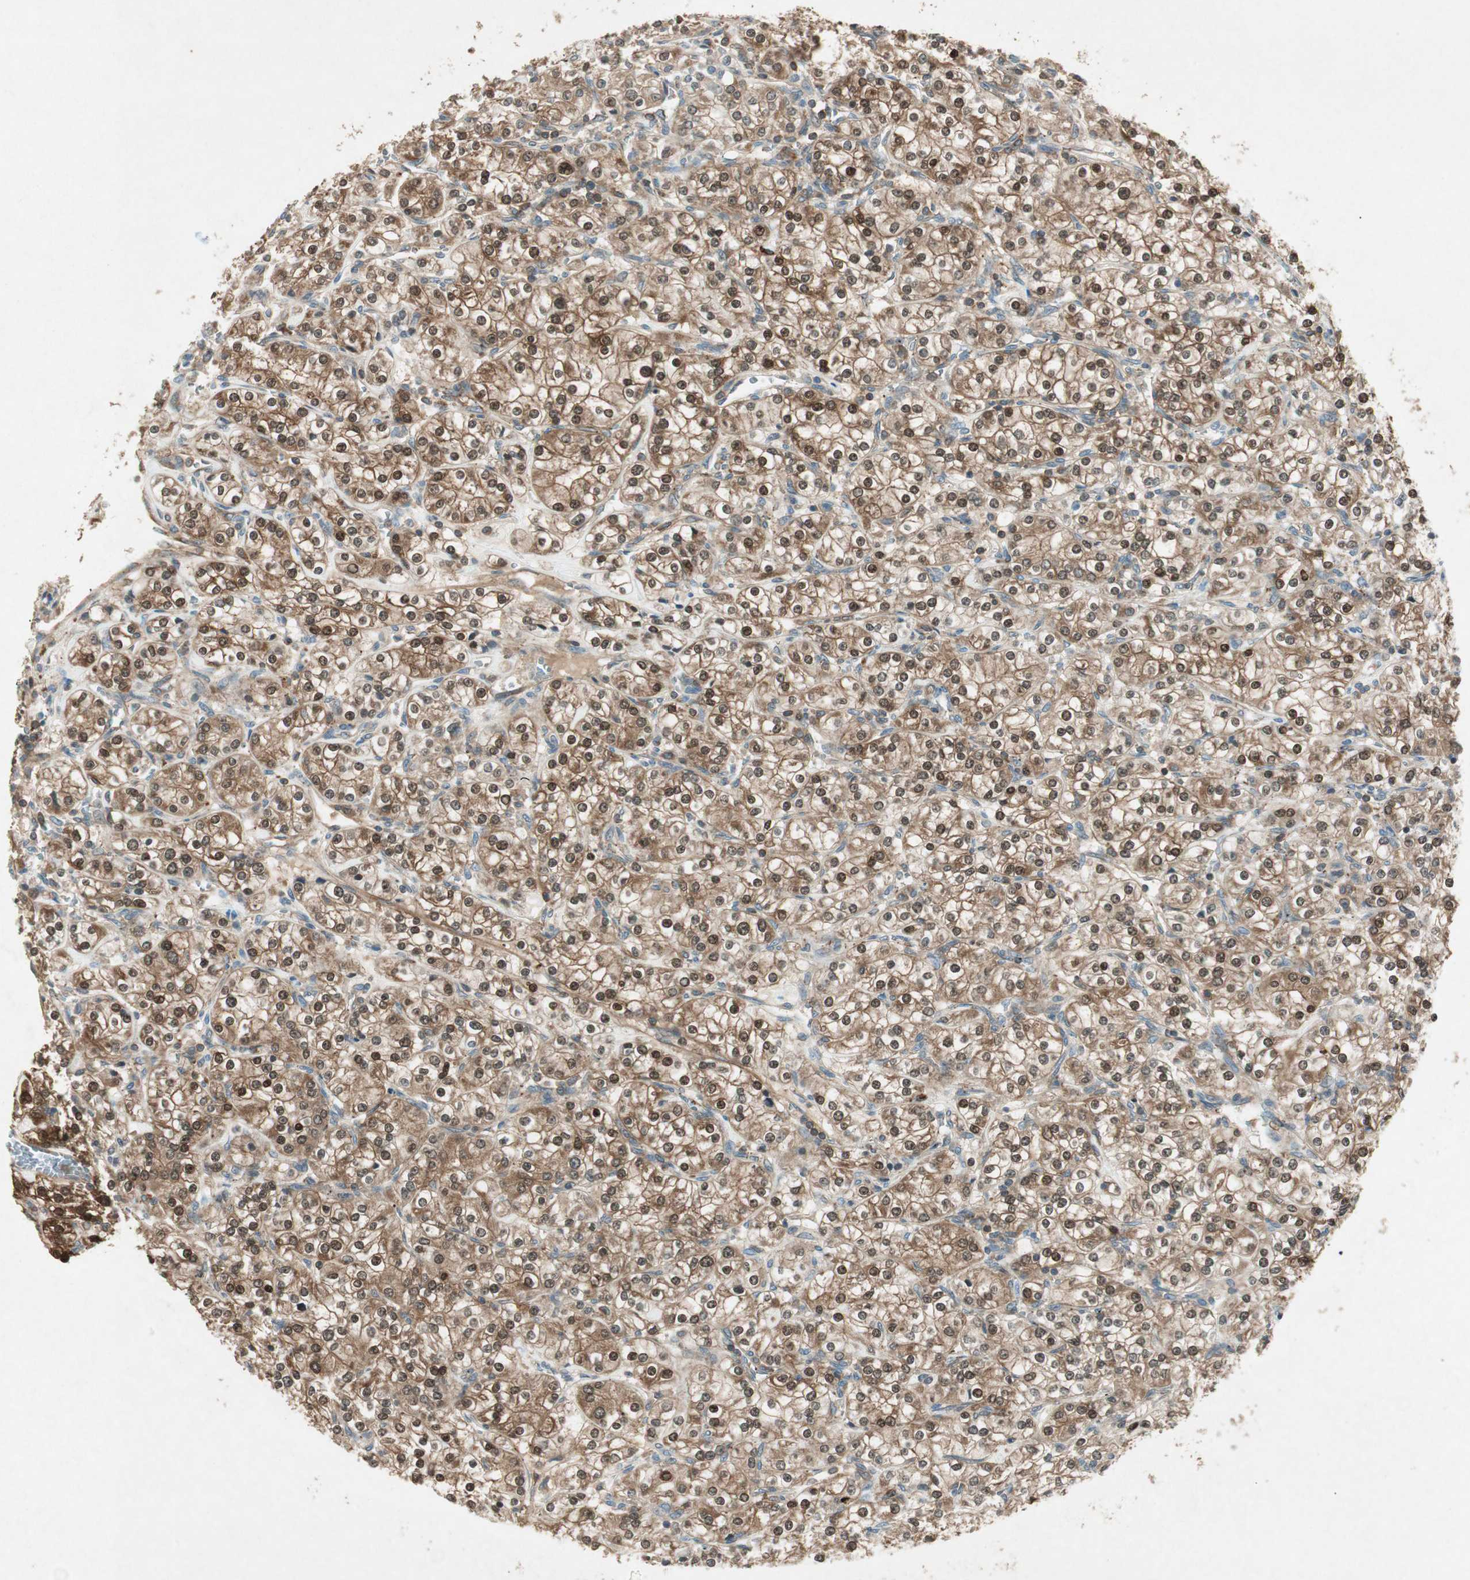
{"staining": {"intensity": "moderate", "quantity": ">75%", "location": "cytoplasmic/membranous,nuclear"}, "tissue": "renal cancer", "cell_type": "Tumor cells", "image_type": "cancer", "snomed": [{"axis": "morphology", "description": "Adenocarcinoma, NOS"}, {"axis": "topography", "description": "Kidney"}], "caption": "Renal adenocarcinoma was stained to show a protein in brown. There is medium levels of moderate cytoplasmic/membranous and nuclear expression in about >75% of tumor cells. (brown staining indicates protein expression, while blue staining denotes nuclei).", "gene": "CHADL", "patient": {"sex": "male", "age": 77}}